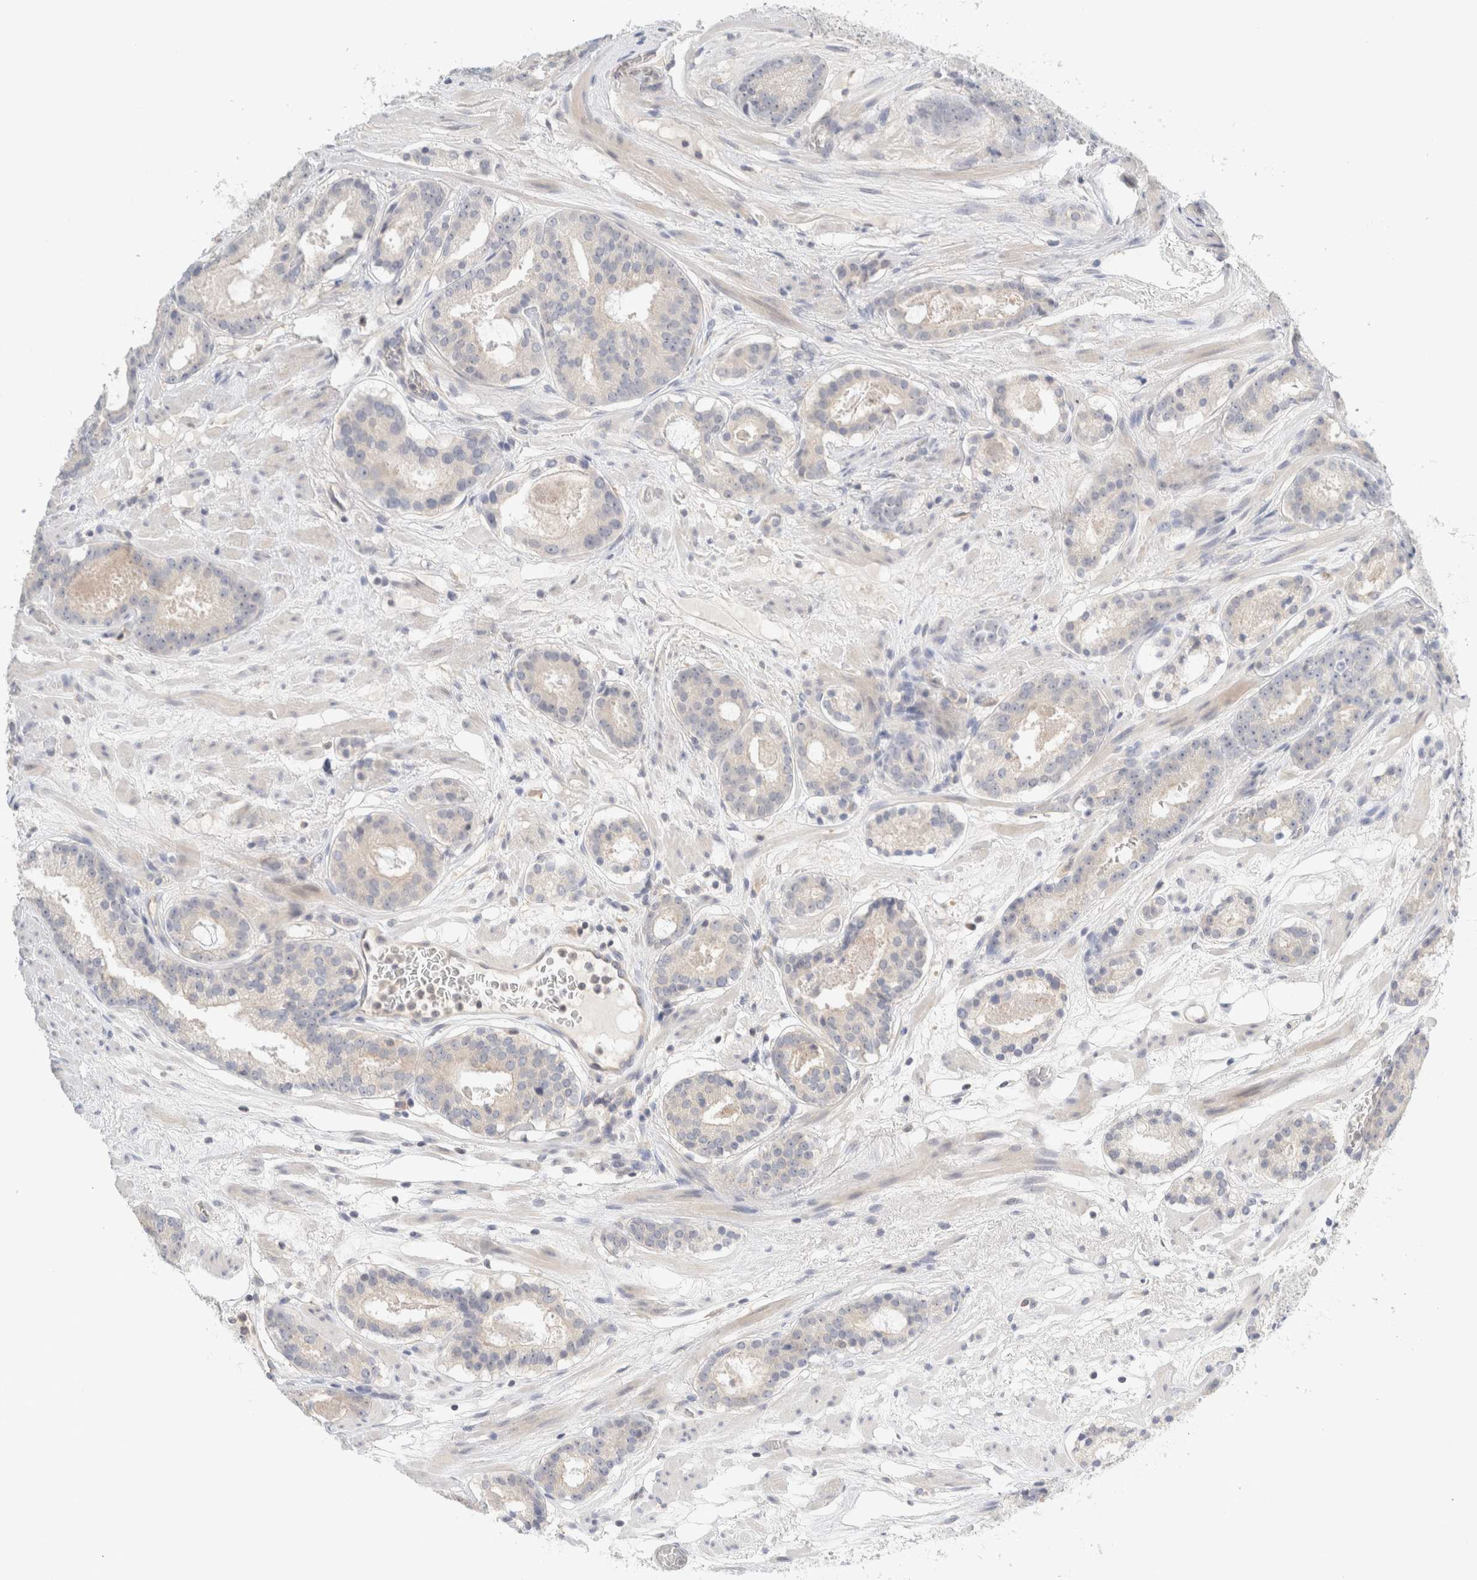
{"staining": {"intensity": "negative", "quantity": "none", "location": "none"}, "tissue": "prostate cancer", "cell_type": "Tumor cells", "image_type": "cancer", "snomed": [{"axis": "morphology", "description": "Adenocarcinoma, Low grade"}, {"axis": "topography", "description": "Prostate"}], "caption": "Photomicrograph shows no significant protein expression in tumor cells of prostate cancer (adenocarcinoma (low-grade)). (Immunohistochemistry (ihc), brightfield microscopy, high magnification).", "gene": "SDR16C5", "patient": {"sex": "male", "age": 69}}